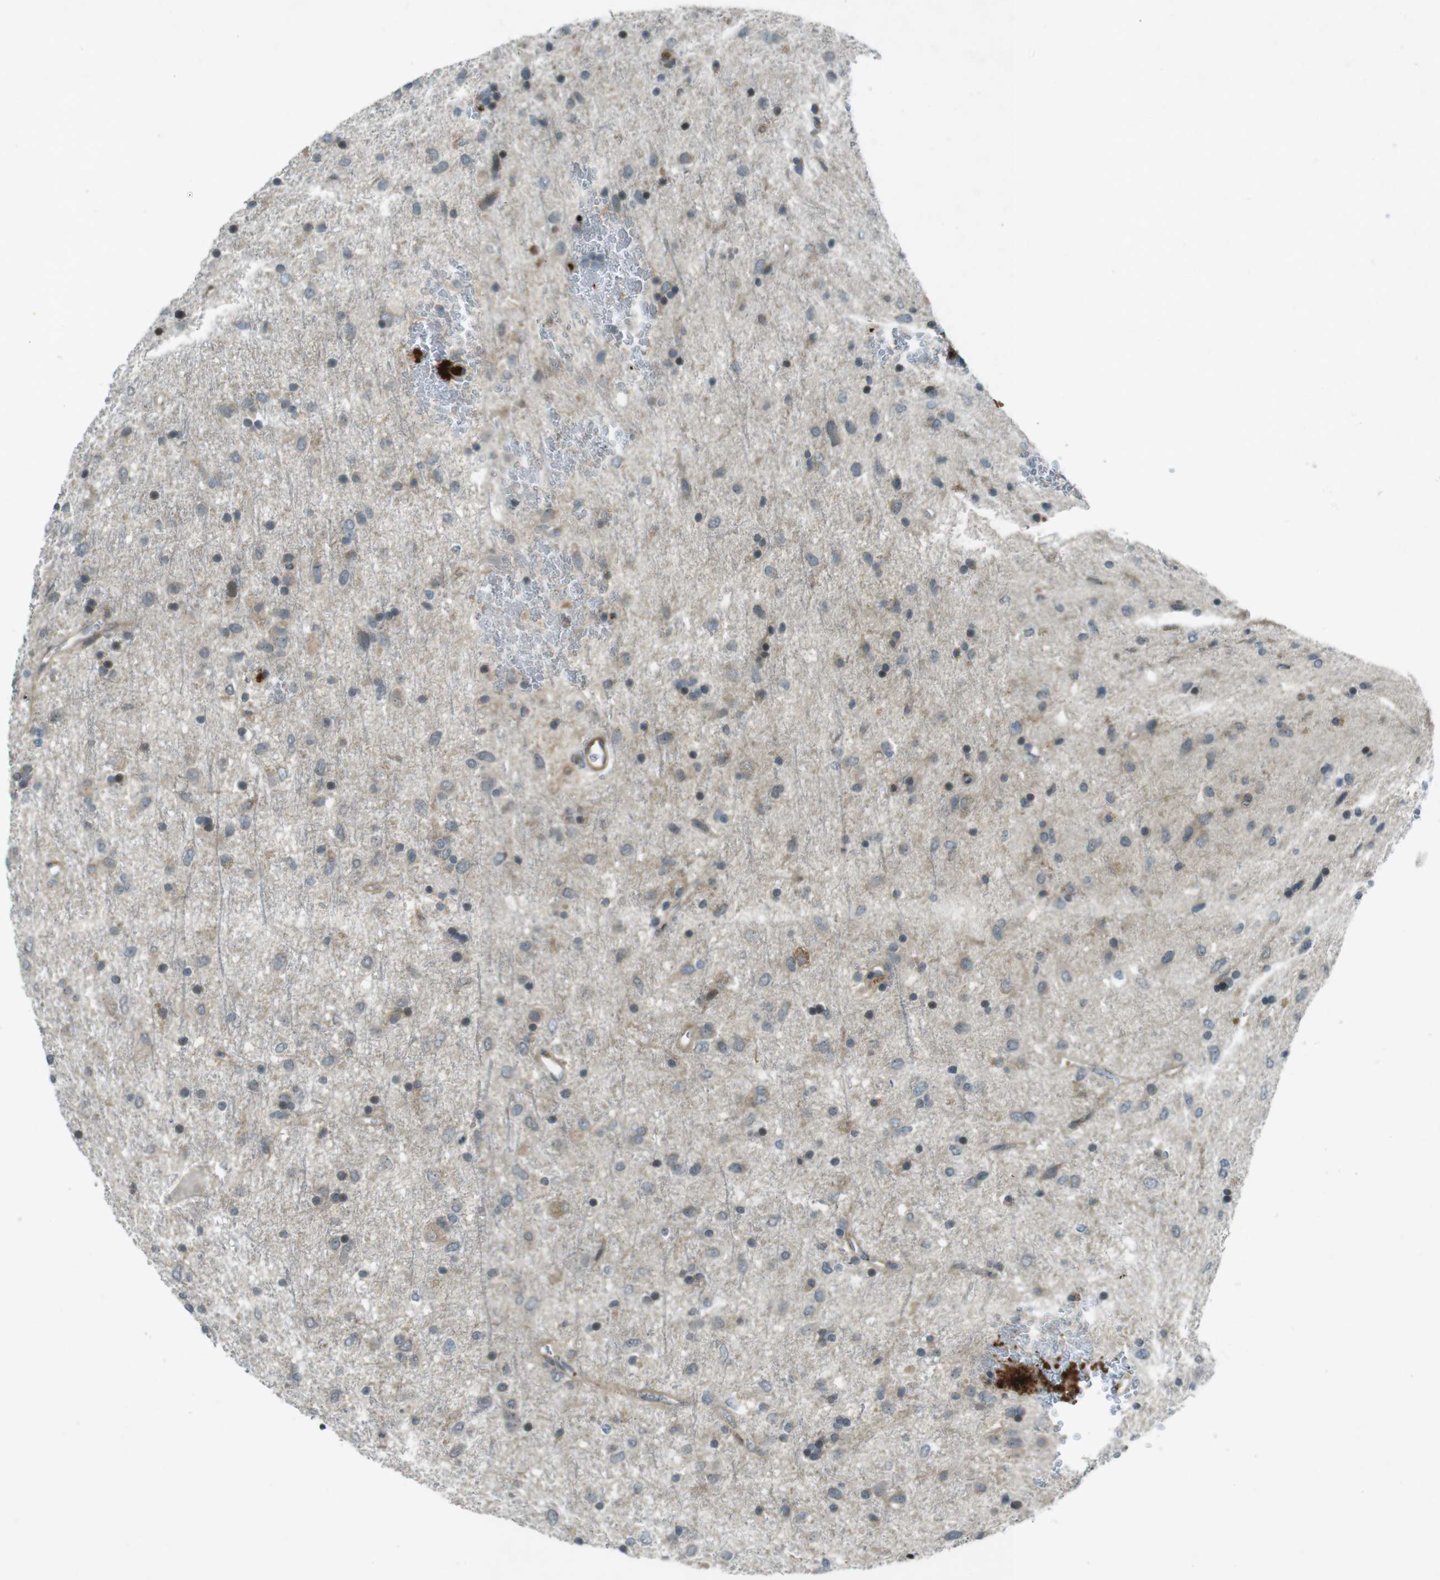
{"staining": {"intensity": "weak", "quantity": "<25%", "location": "cytoplasmic/membranous"}, "tissue": "glioma", "cell_type": "Tumor cells", "image_type": "cancer", "snomed": [{"axis": "morphology", "description": "Glioma, malignant, Low grade"}, {"axis": "topography", "description": "Brain"}], "caption": "Low-grade glioma (malignant) was stained to show a protein in brown. There is no significant positivity in tumor cells. Nuclei are stained in blue.", "gene": "ZYX", "patient": {"sex": "male", "age": 77}}